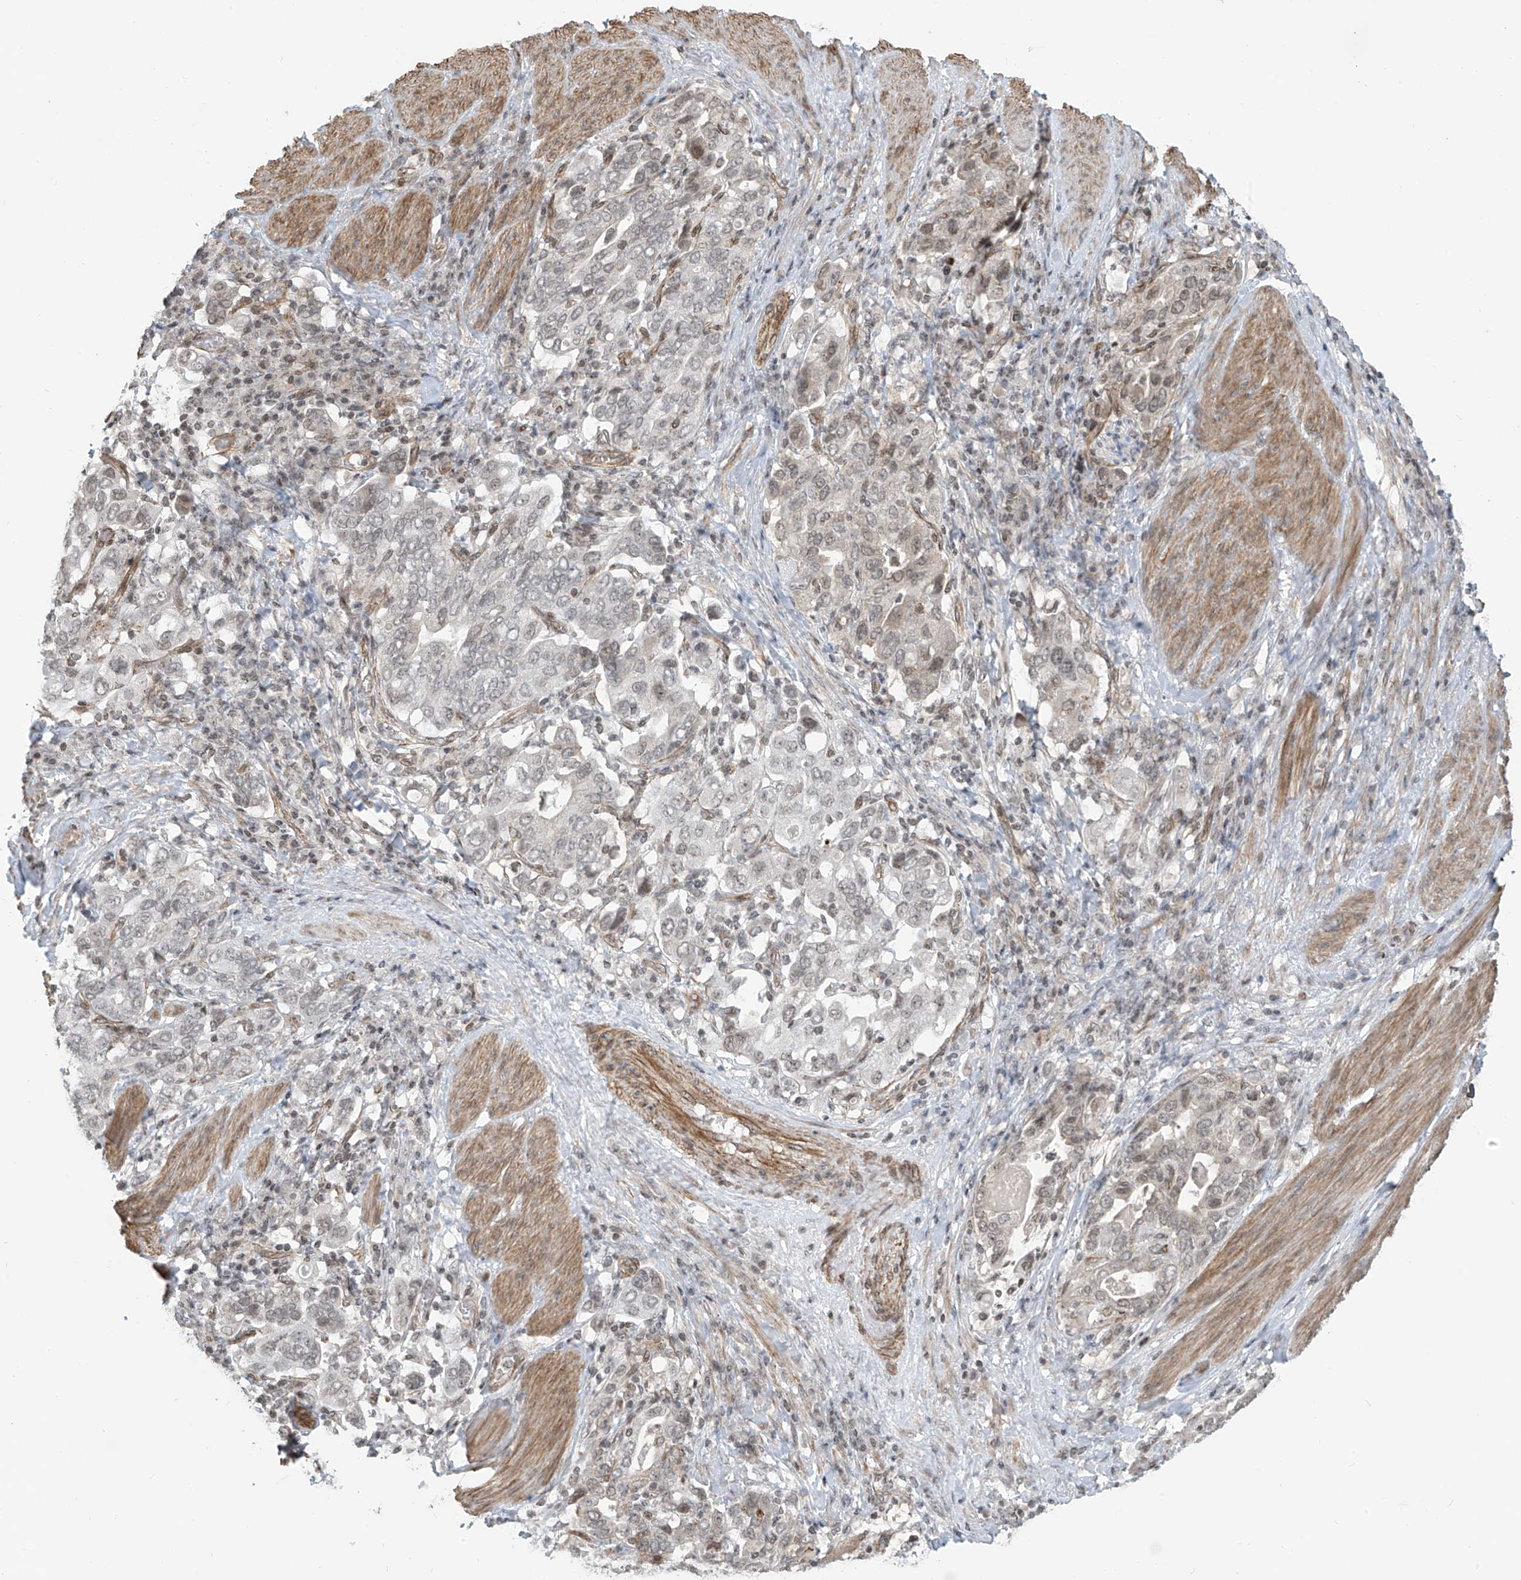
{"staining": {"intensity": "weak", "quantity": "25%-75%", "location": "nuclear"}, "tissue": "stomach cancer", "cell_type": "Tumor cells", "image_type": "cancer", "snomed": [{"axis": "morphology", "description": "Adenocarcinoma, NOS"}, {"axis": "topography", "description": "Stomach, upper"}], "caption": "Immunohistochemistry (DAB (3,3'-diaminobenzidine)) staining of human stomach cancer demonstrates weak nuclear protein positivity in approximately 25%-75% of tumor cells. (brown staining indicates protein expression, while blue staining denotes nuclei).", "gene": "METAP1D", "patient": {"sex": "male", "age": 62}}